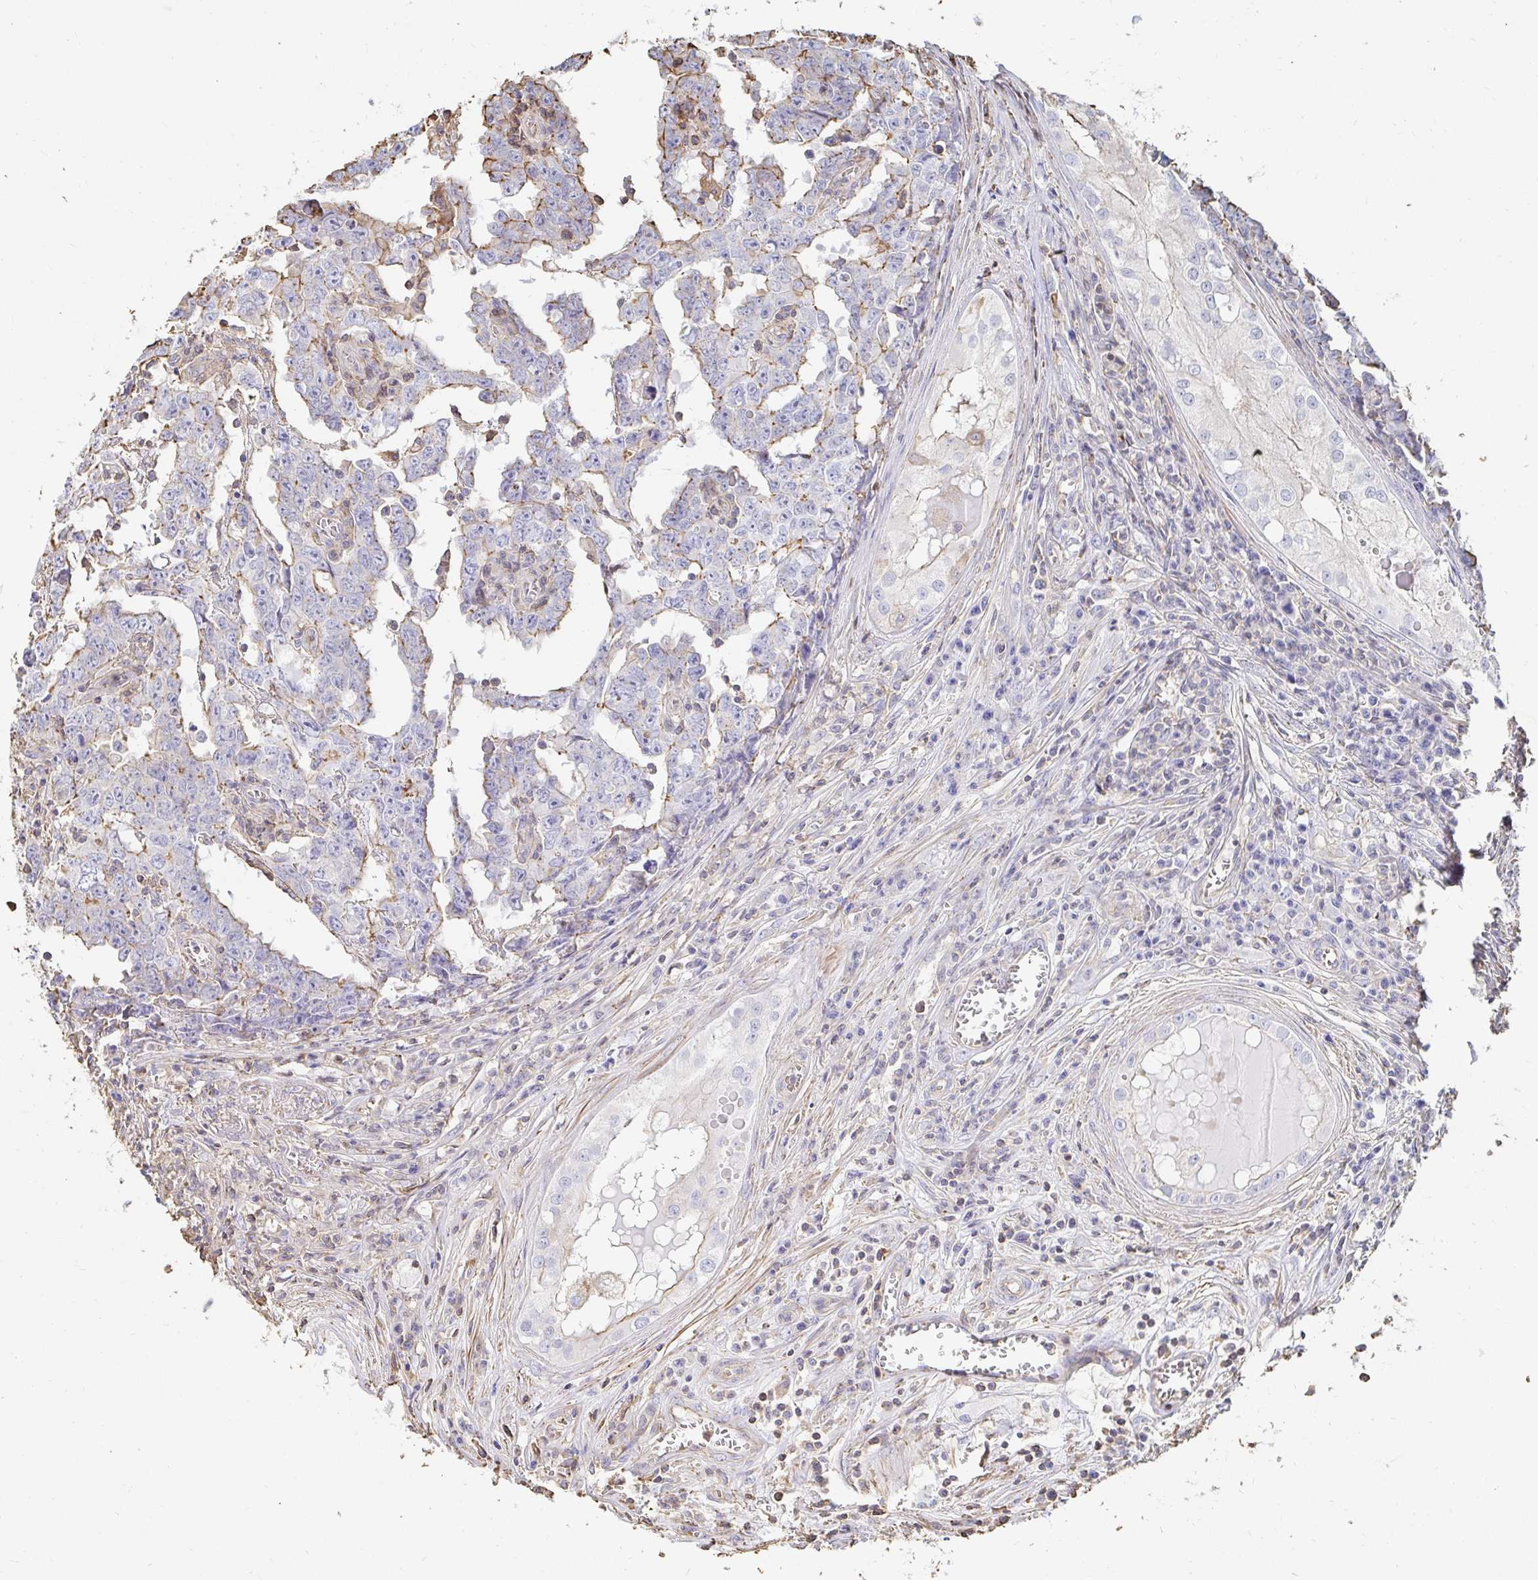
{"staining": {"intensity": "weak", "quantity": "<25%", "location": "cytoplasmic/membranous"}, "tissue": "testis cancer", "cell_type": "Tumor cells", "image_type": "cancer", "snomed": [{"axis": "morphology", "description": "Carcinoma, Embryonal, NOS"}, {"axis": "topography", "description": "Testis"}], "caption": "Human testis cancer (embryonal carcinoma) stained for a protein using immunohistochemistry shows no positivity in tumor cells.", "gene": "PTPN14", "patient": {"sex": "male", "age": 22}}